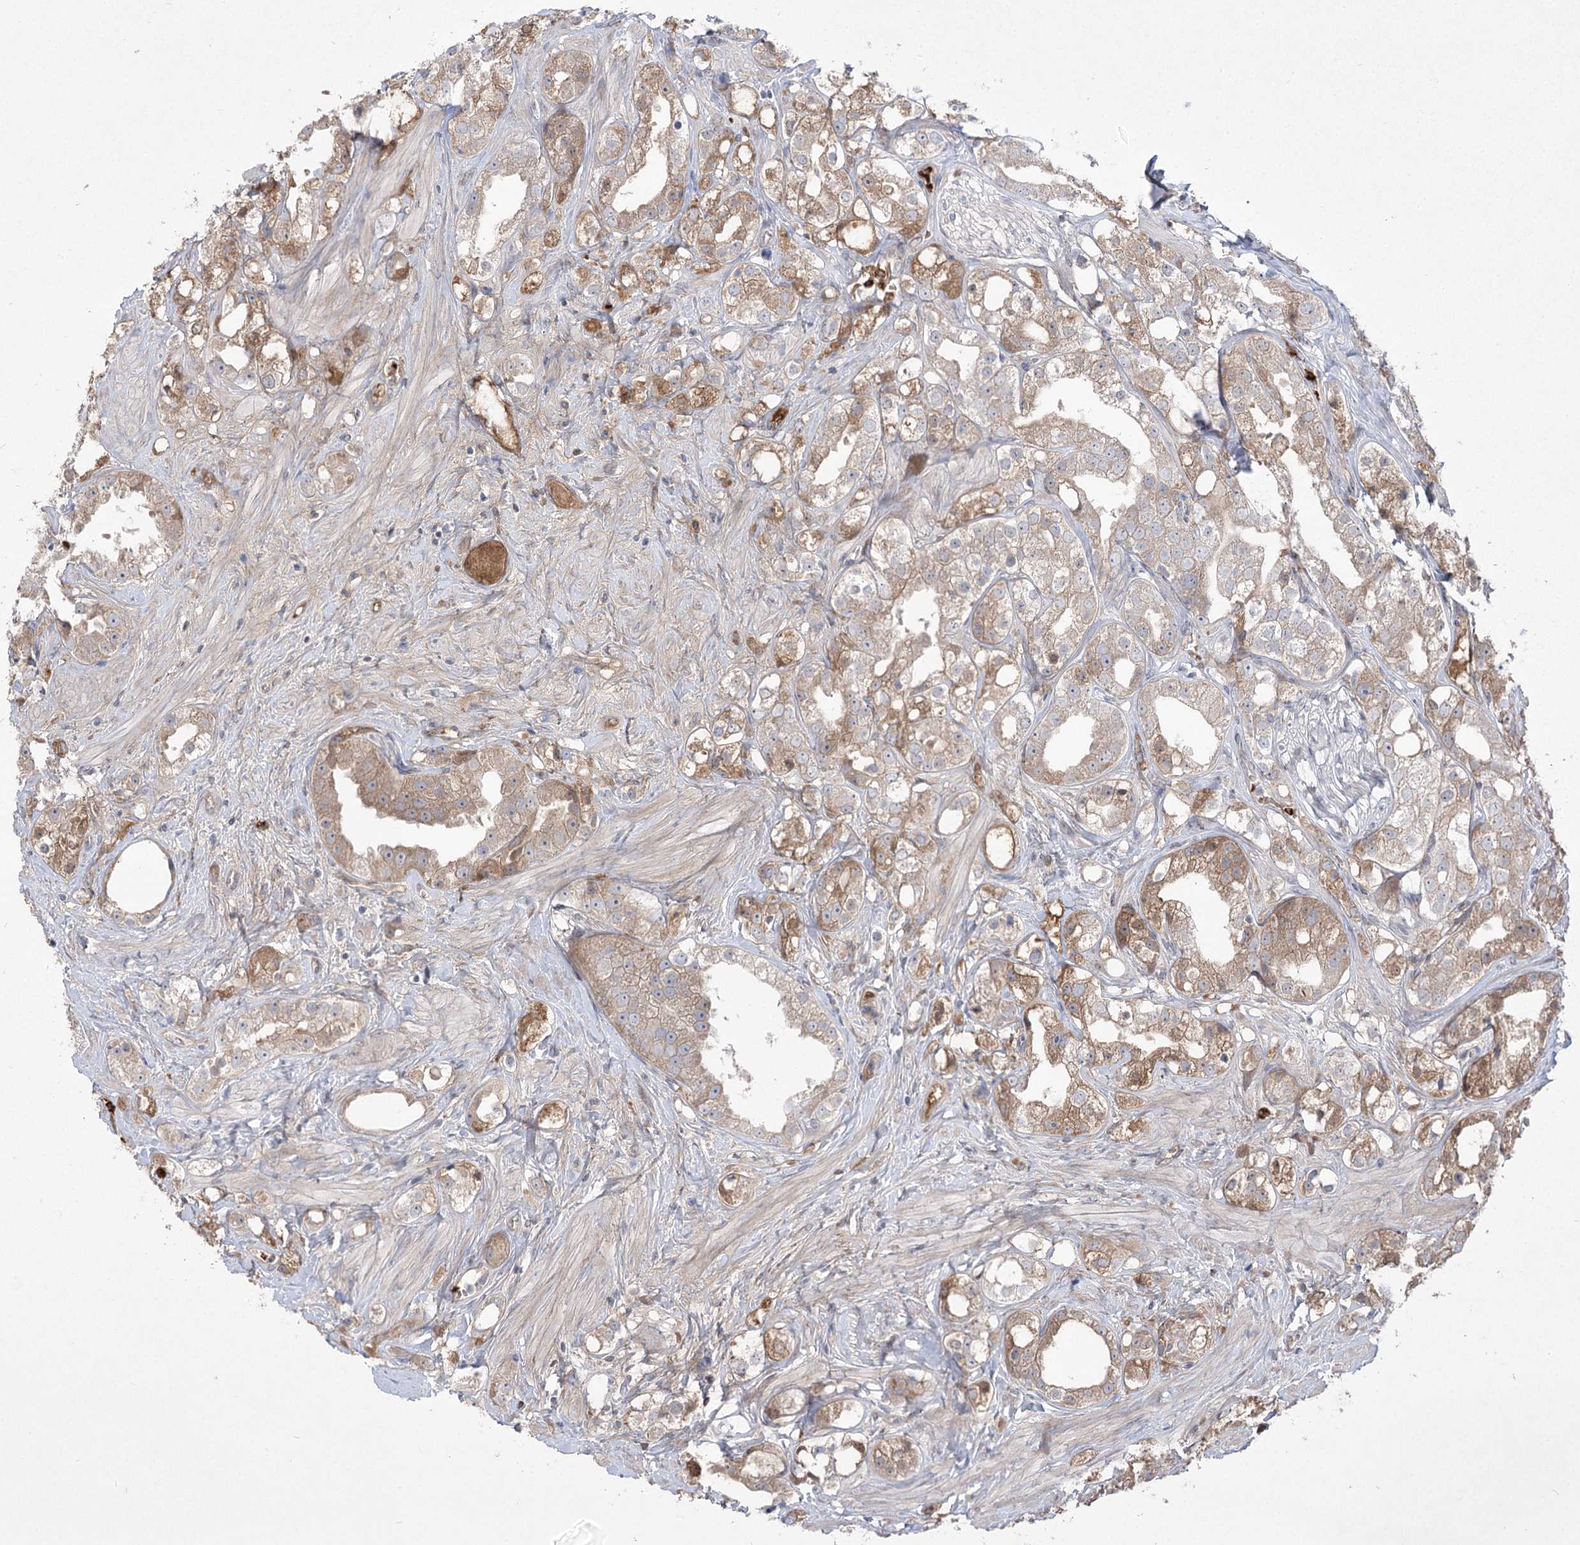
{"staining": {"intensity": "moderate", "quantity": ">75%", "location": "cytoplasmic/membranous"}, "tissue": "prostate cancer", "cell_type": "Tumor cells", "image_type": "cancer", "snomed": [{"axis": "morphology", "description": "Adenocarcinoma, NOS"}, {"axis": "topography", "description": "Prostate"}], "caption": "Adenocarcinoma (prostate) stained for a protein exhibits moderate cytoplasmic/membranous positivity in tumor cells. The staining was performed using DAB (3,3'-diaminobenzidine) to visualize the protein expression in brown, while the nuclei were stained in blue with hematoxylin (Magnification: 20x).", "gene": "PLEKHA5", "patient": {"sex": "male", "age": 79}}